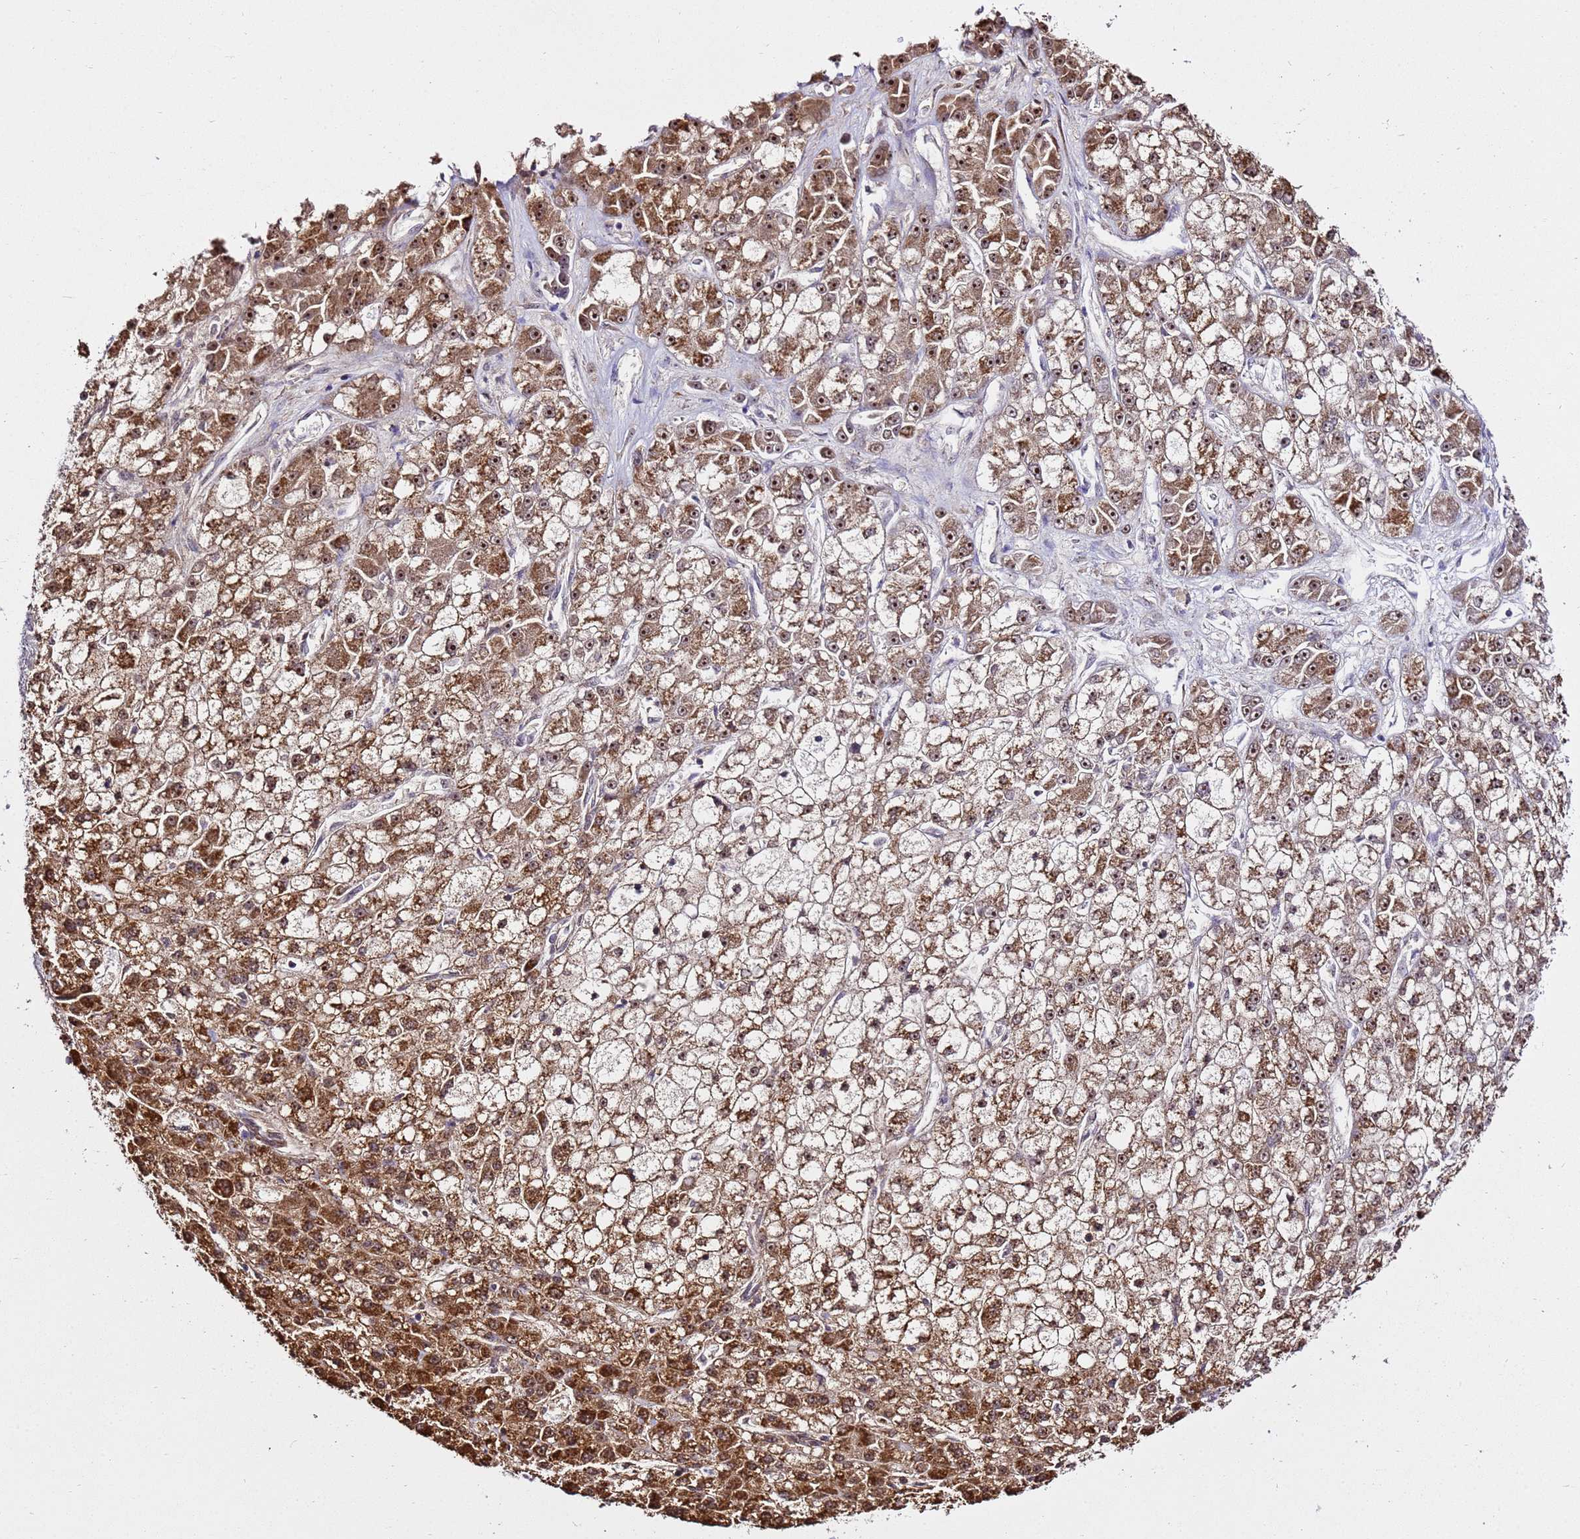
{"staining": {"intensity": "moderate", "quantity": ">75%", "location": "cytoplasmic/membranous,nuclear"}, "tissue": "liver cancer", "cell_type": "Tumor cells", "image_type": "cancer", "snomed": [{"axis": "morphology", "description": "Carcinoma, Hepatocellular, NOS"}, {"axis": "topography", "description": "Liver"}], "caption": "About >75% of tumor cells in human hepatocellular carcinoma (liver) reveal moderate cytoplasmic/membranous and nuclear protein expression as visualized by brown immunohistochemical staining.", "gene": "SLX4IP", "patient": {"sex": "male", "age": 67}}